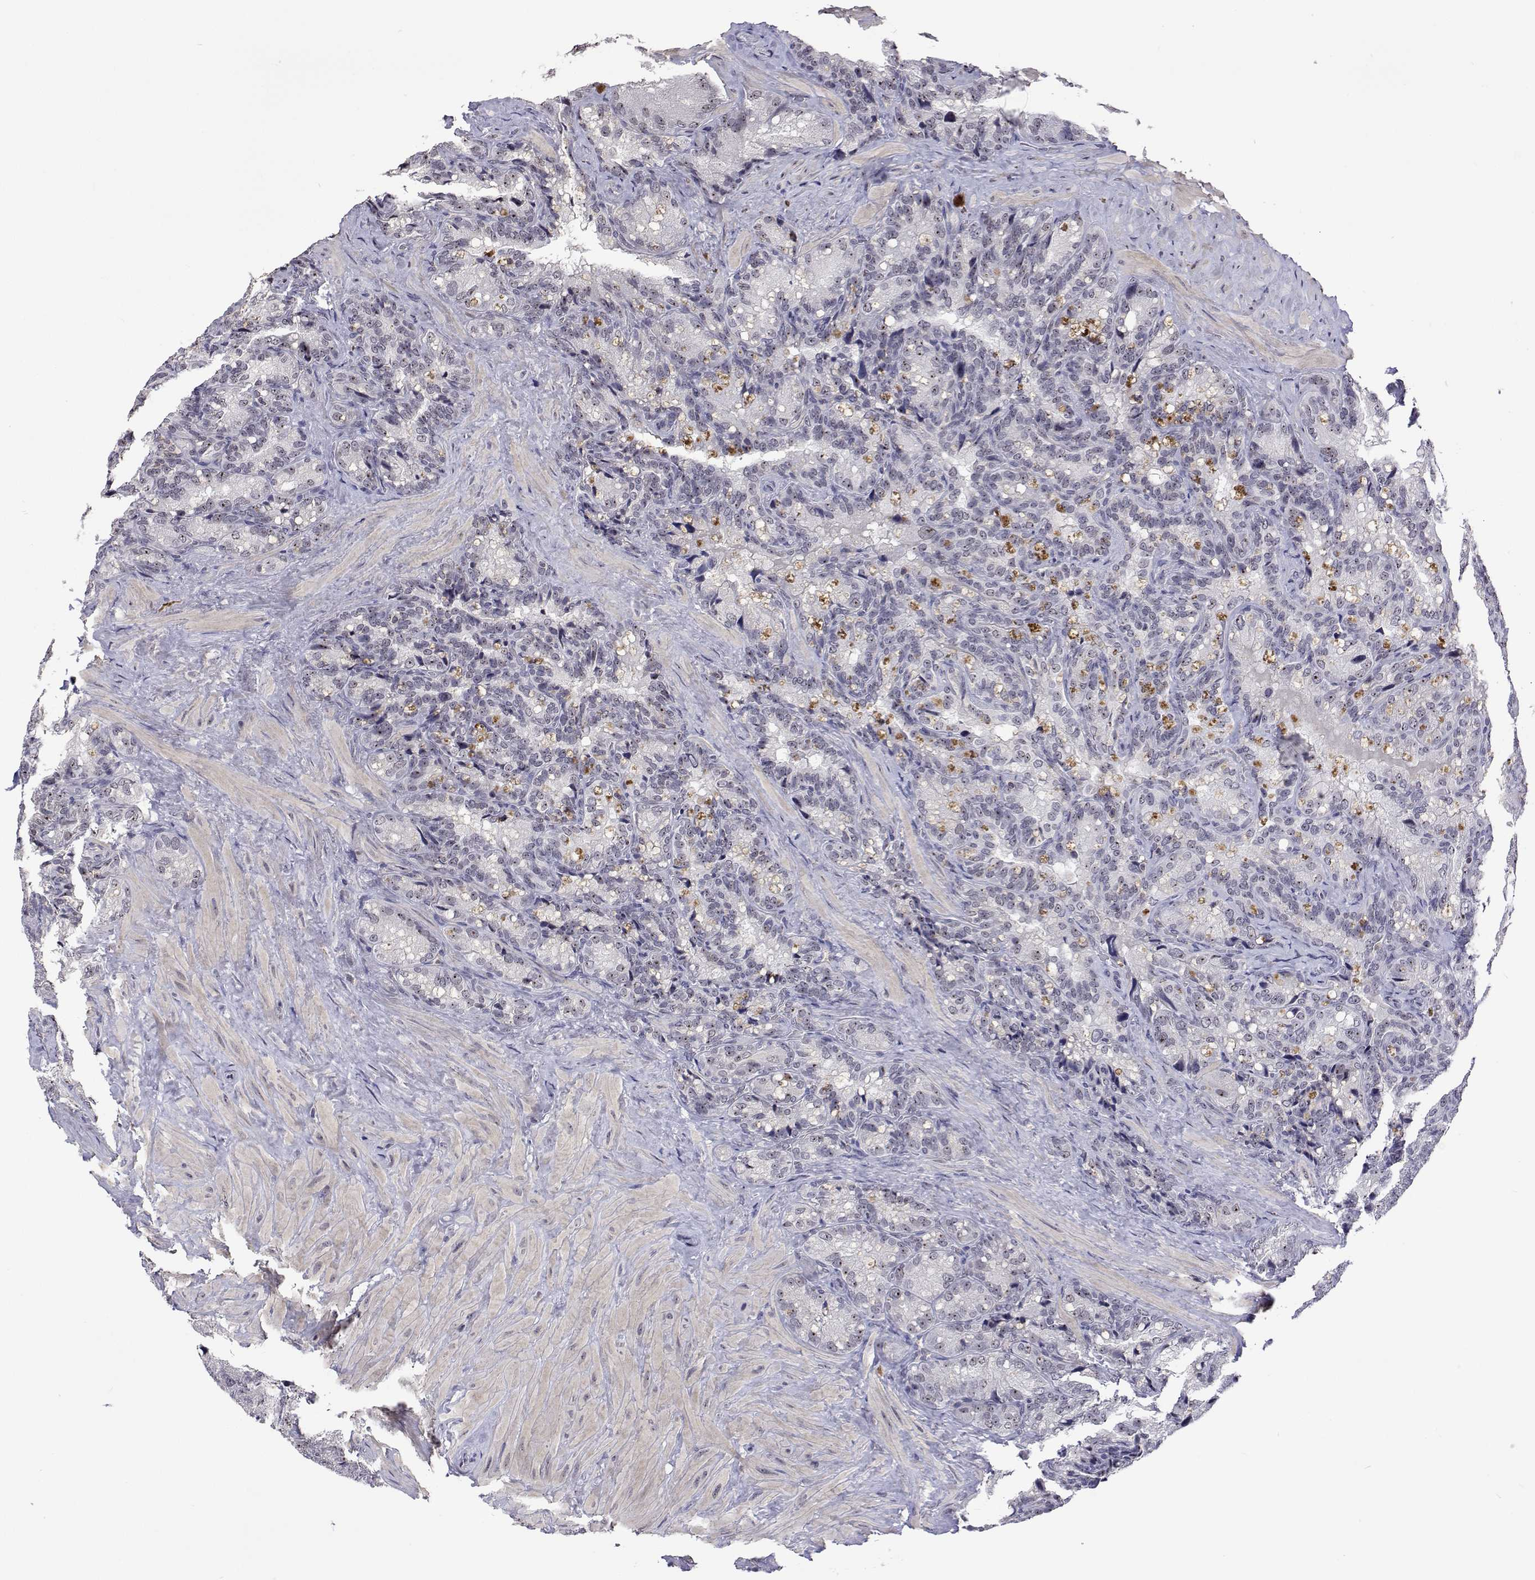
{"staining": {"intensity": "negative", "quantity": "none", "location": "none"}, "tissue": "seminal vesicle", "cell_type": "Glandular cells", "image_type": "normal", "snomed": [{"axis": "morphology", "description": "Normal tissue, NOS"}, {"axis": "topography", "description": "Seminal veicle"}], "caption": "The immunohistochemistry (IHC) image has no significant positivity in glandular cells of seminal vesicle.", "gene": "NHP2", "patient": {"sex": "male", "age": 60}}